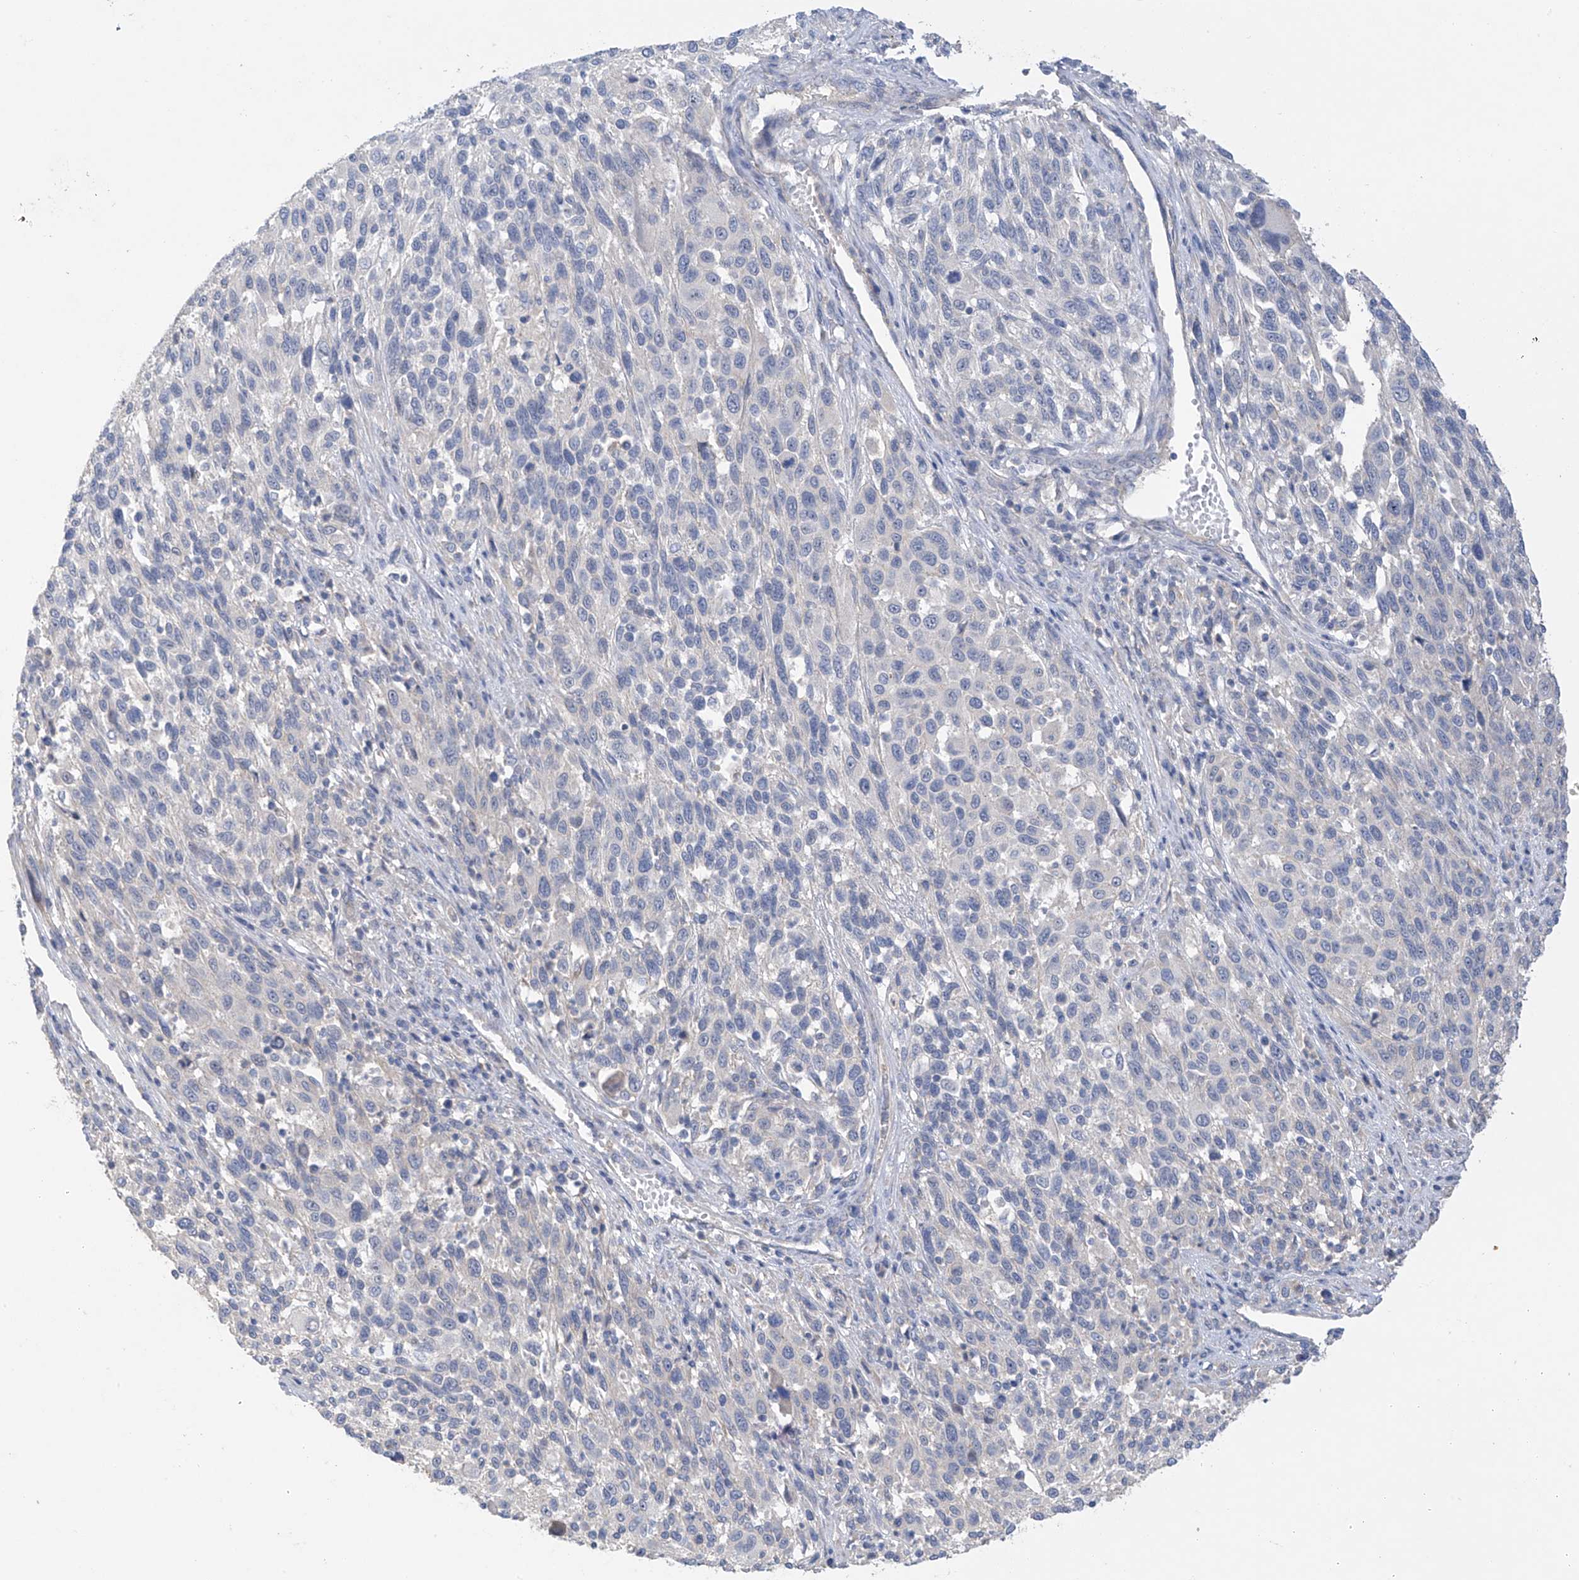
{"staining": {"intensity": "negative", "quantity": "none", "location": "none"}, "tissue": "melanoma", "cell_type": "Tumor cells", "image_type": "cancer", "snomed": [{"axis": "morphology", "description": "Malignant melanoma, Metastatic site"}, {"axis": "topography", "description": "Lymph node"}], "caption": "This is an IHC histopathology image of malignant melanoma (metastatic site). There is no positivity in tumor cells.", "gene": "PRSS12", "patient": {"sex": "male", "age": 61}}